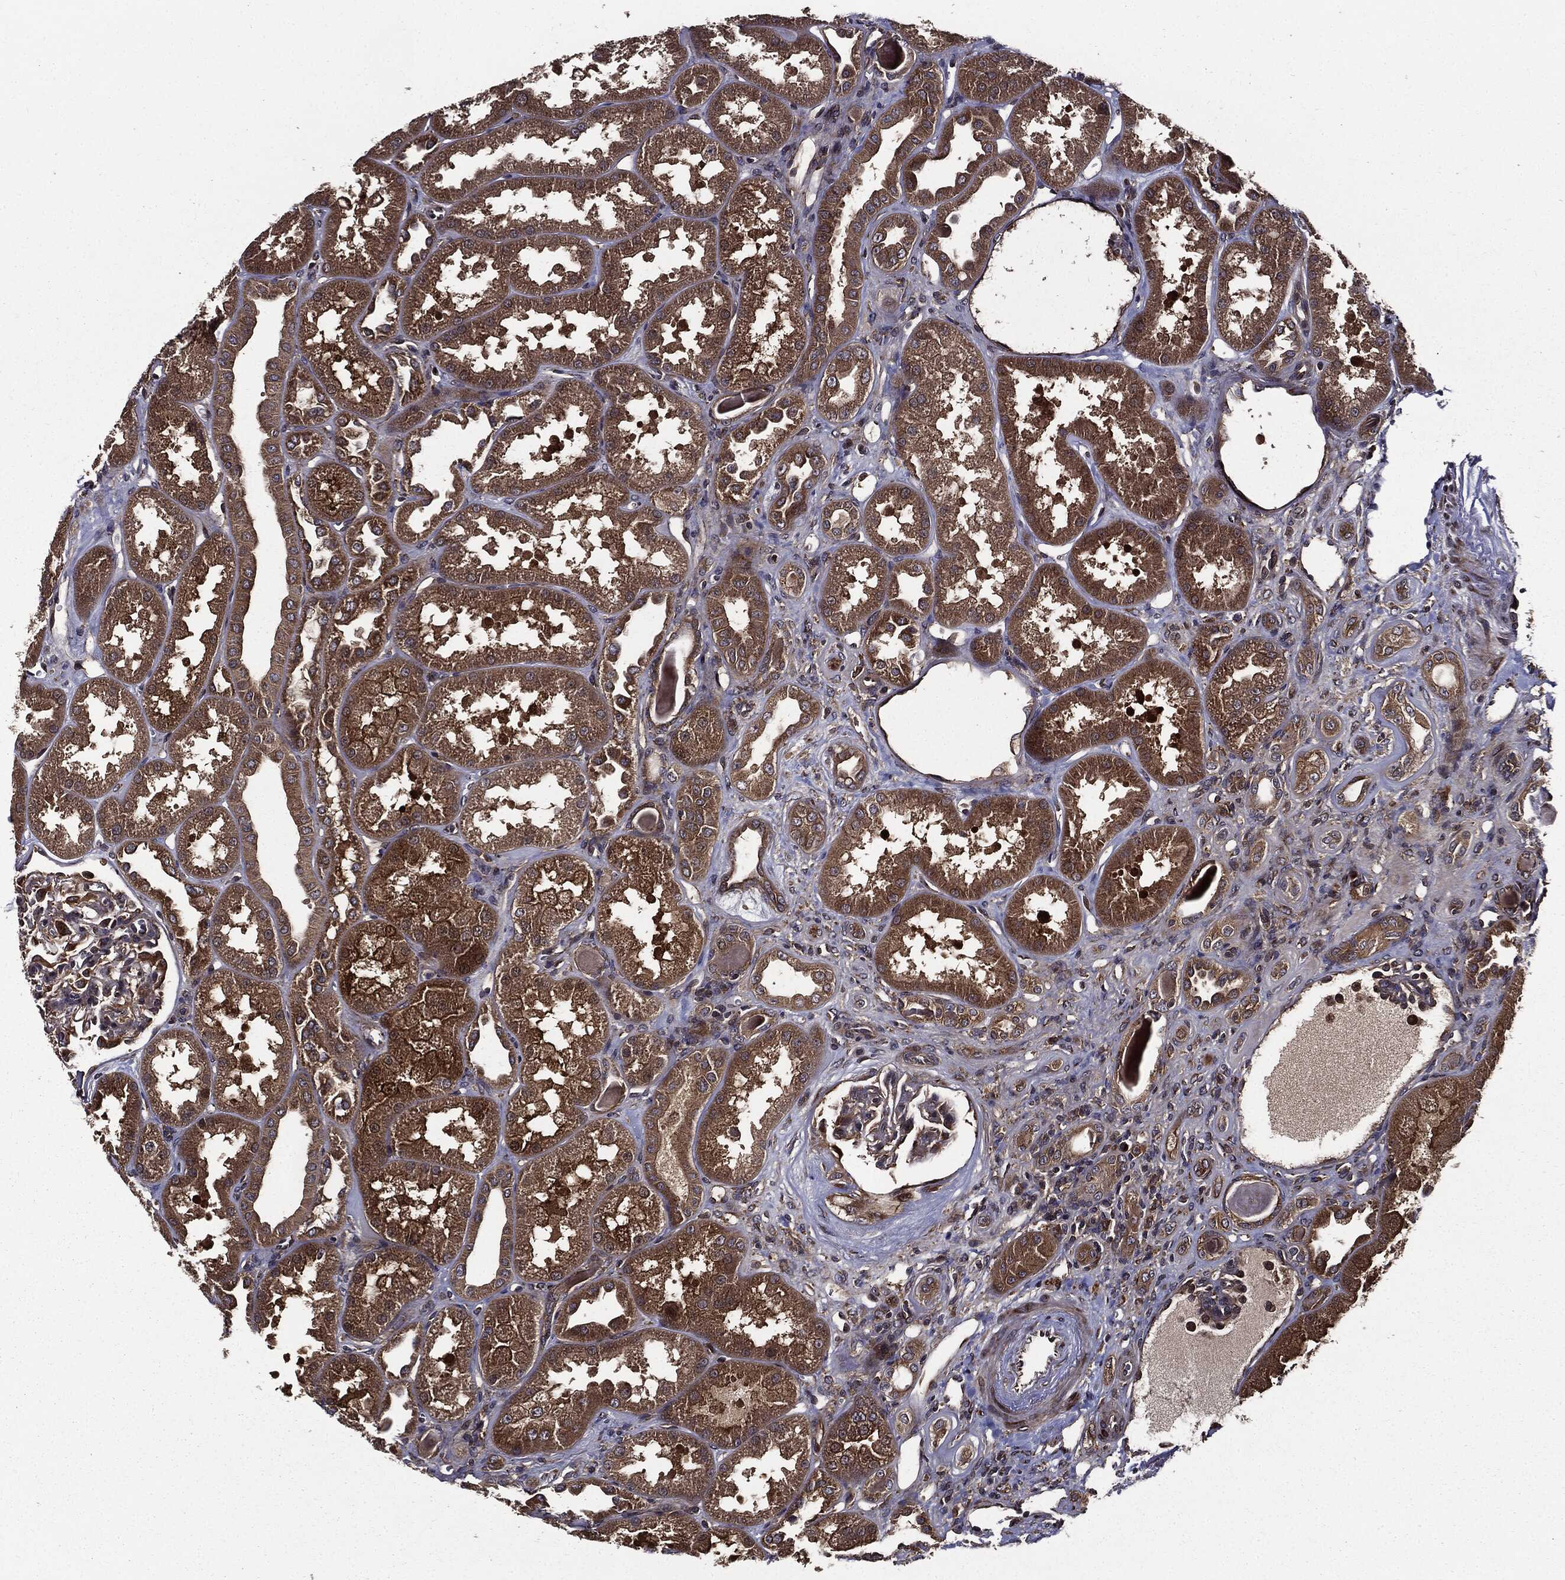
{"staining": {"intensity": "negative", "quantity": "none", "location": "none"}, "tissue": "kidney", "cell_type": "Cells in glomeruli", "image_type": "normal", "snomed": [{"axis": "morphology", "description": "Normal tissue, NOS"}, {"axis": "topography", "description": "Kidney"}], "caption": "An image of human kidney is negative for staining in cells in glomeruli.", "gene": "HTT", "patient": {"sex": "male", "age": 61}}